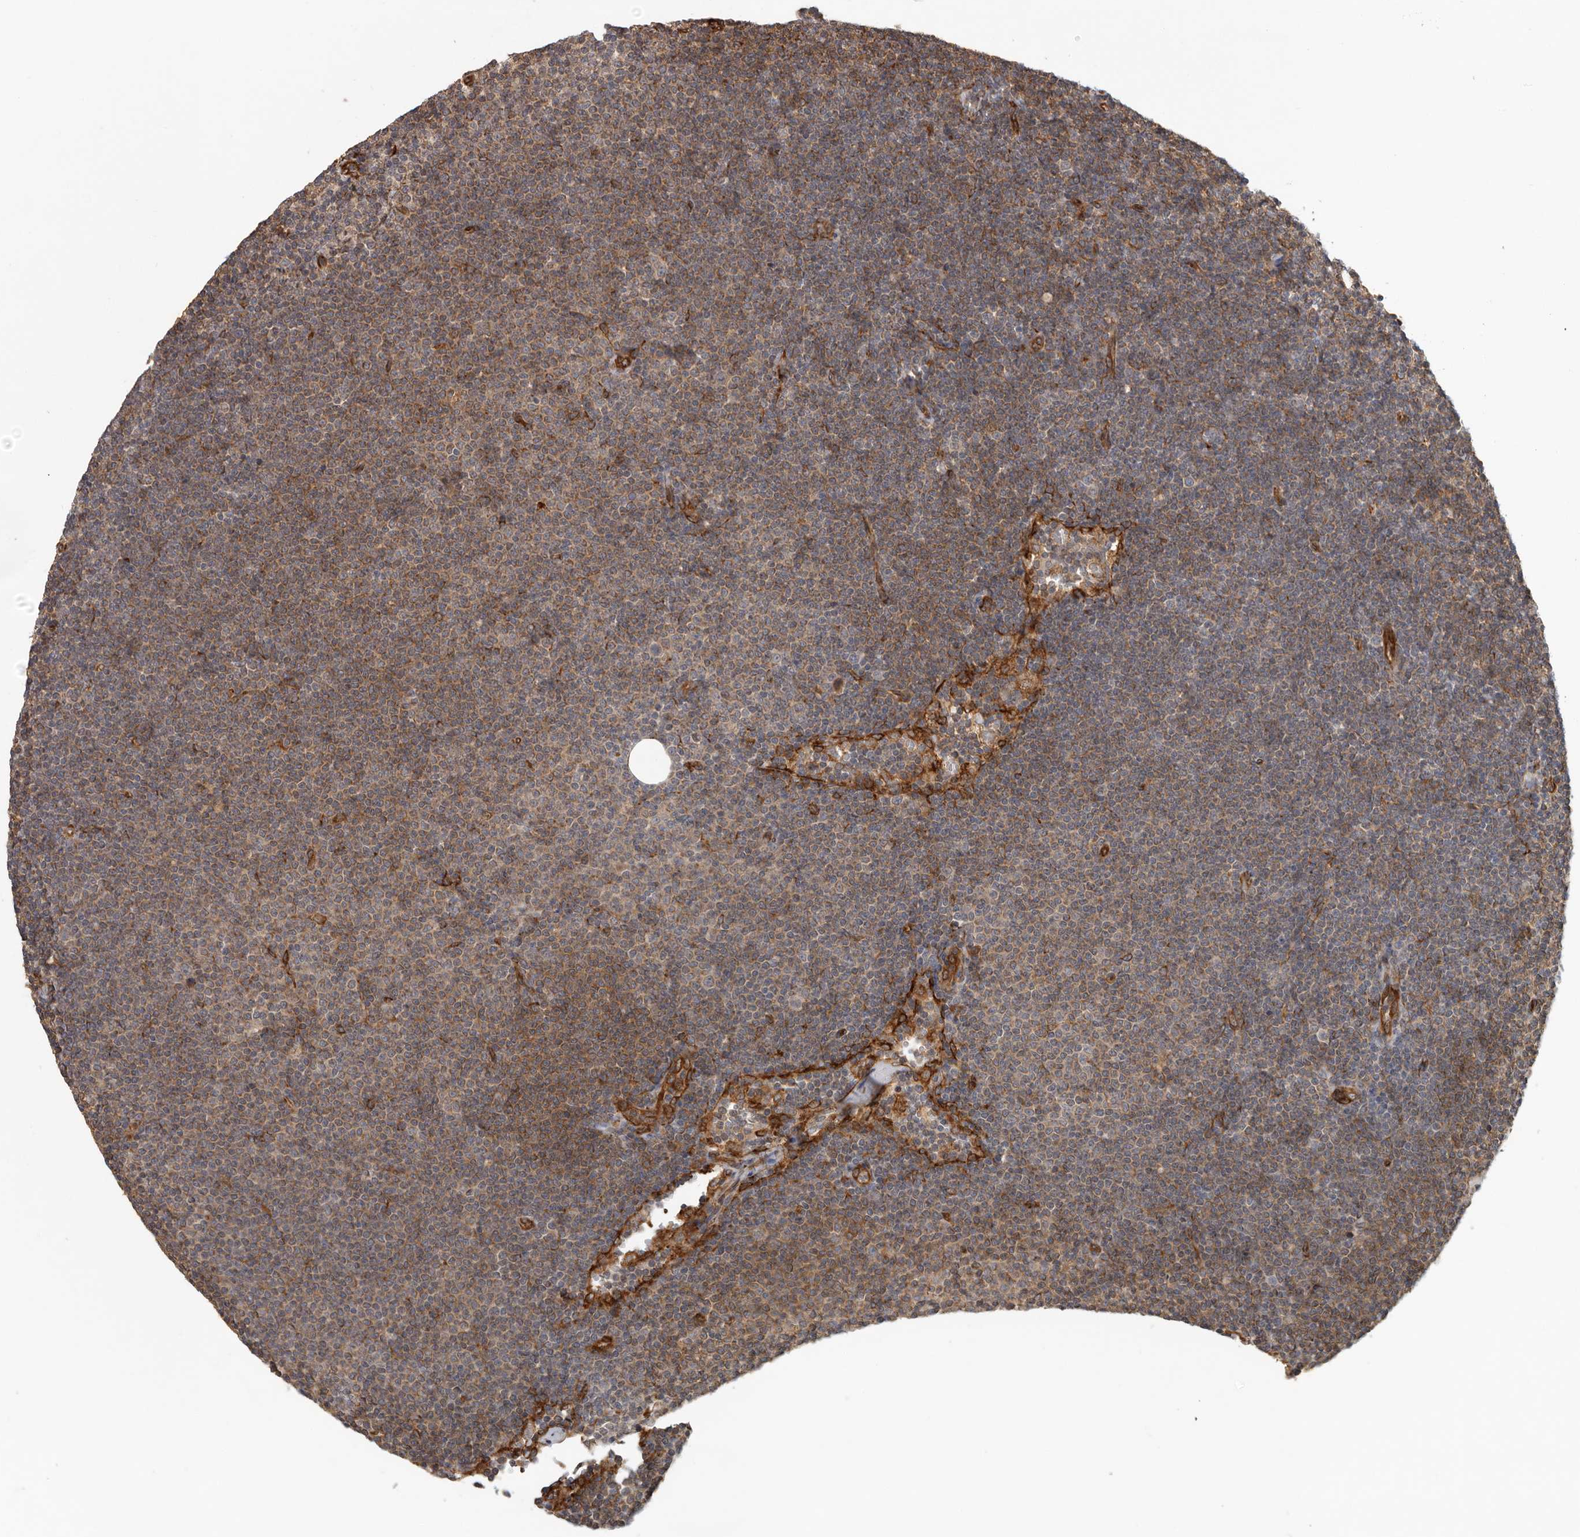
{"staining": {"intensity": "moderate", "quantity": ">75%", "location": "cytoplasmic/membranous"}, "tissue": "lymphoma", "cell_type": "Tumor cells", "image_type": "cancer", "snomed": [{"axis": "morphology", "description": "Malignant lymphoma, non-Hodgkin's type, Low grade"}, {"axis": "topography", "description": "Lymph node"}], "caption": "Immunohistochemistry (IHC) (DAB) staining of lymphoma reveals moderate cytoplasmic/membranous protein positivity in approximately >75% of tumor cells.", "gene": "CEP350", "patient": {"sex": "female", "age": 53}}